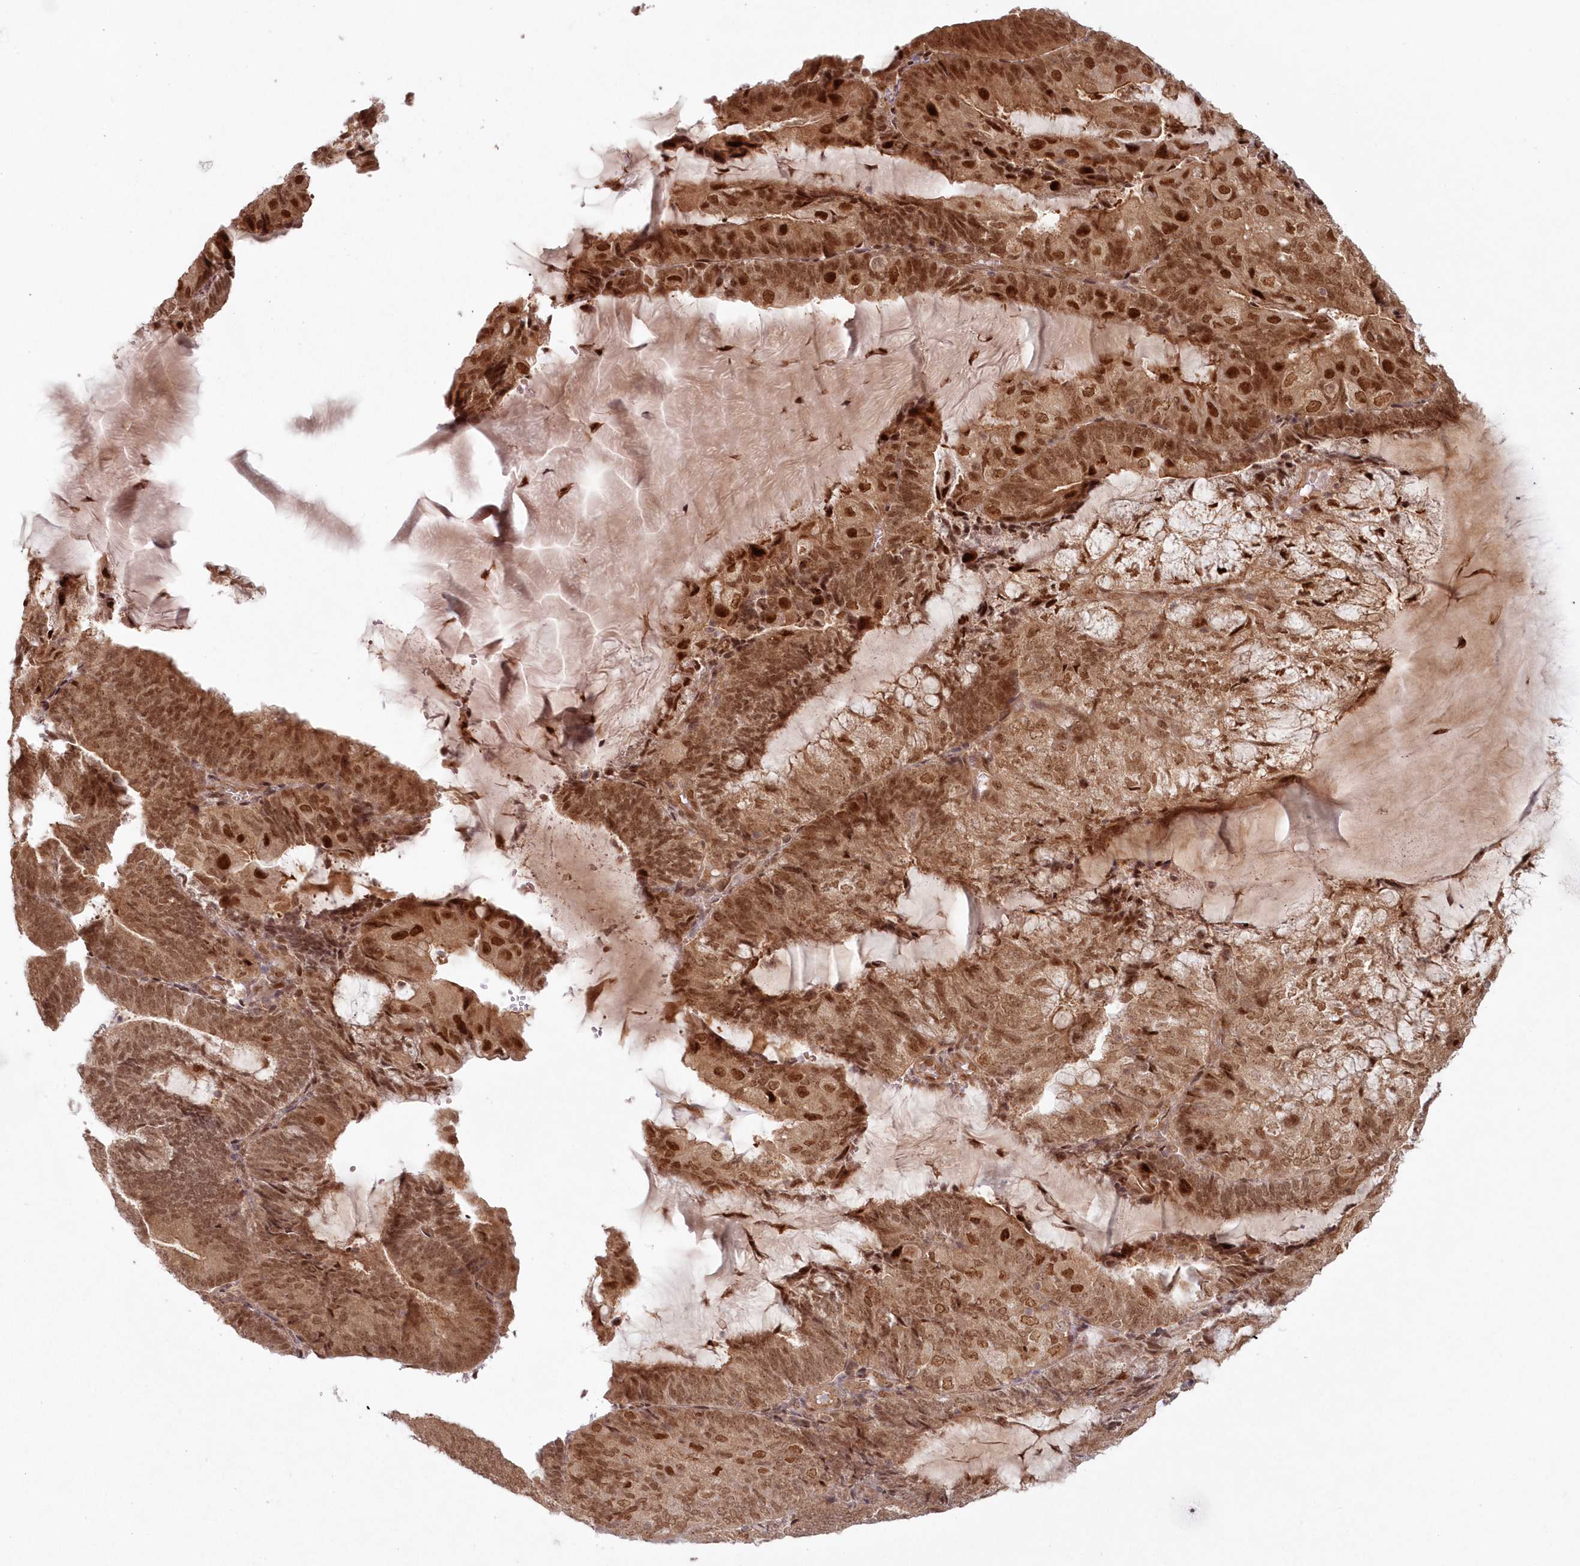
{"staining": {"intensity": "strong", "quantity": ">75%", "location": "cytoplasmic/membranous,nuclear"}, "tissue": "endometrial cancer", "cell_type": "Tumor cells", "image_type": "cancer", "snomed": [{"axis": "morphology", "description": "Adenocarcinoma, NOS"}, {"axis": "topography", "description": "Endometrium"}], "caption": "Endometrial adenocarcinoma tissue reveals strong cytoplasmic/membranous and nuclear positivity in about >75% of tumor cells Immunohistochemistry stains the protein of interest in brown and the nuclei are stained blue.", "gene": "TOGARAM2", "patient": {"sex": "female", "age": 81}}